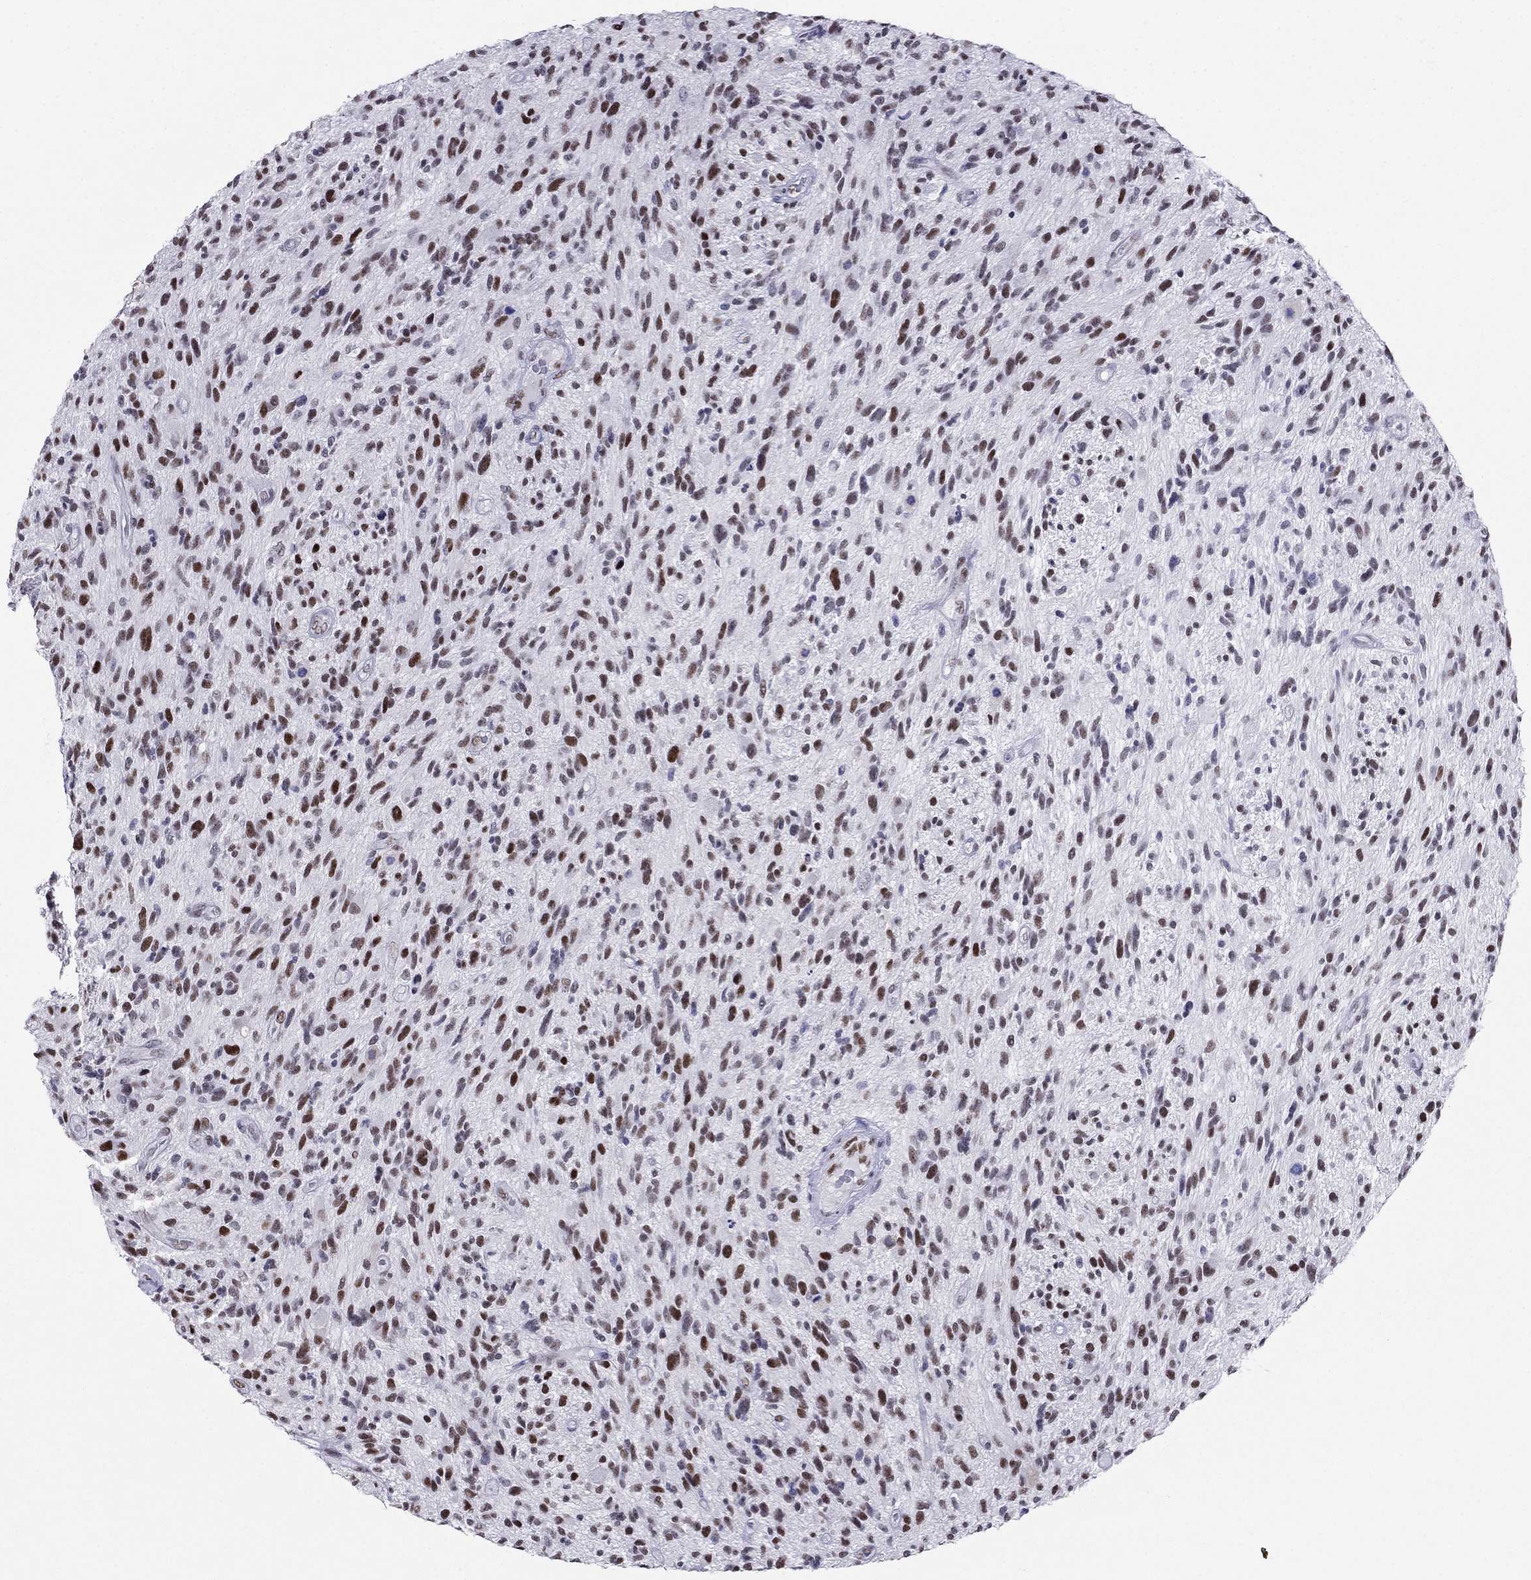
{"staining": {"intensity": "strong", "quantity": ">75%", "location": "nuclear"}, "tissue": "glioma", "cell_type": "Tumor cells", "image_type": "cancer", "snomed": [{"axis": "morphology", "description": "Glioma, malignant, High grade"}, {"axis": "topography", "description": "Brain"}], "caption": "High-magnification brightfield microscopy of malignant high-grade glioma stained with DAB (brown) and counterstained with hematoxylin (blue). tumor cells exhibit strong nuclear staining is seen in approximately>75% of cells. The staining was performed using DAB to visualize the protein expression in brown, while the nuclei were stained in blue with hematoxylin (Magnification: 20x).", "gene": "PPM1G", "patient": {"sex": "male", "age": 47}}